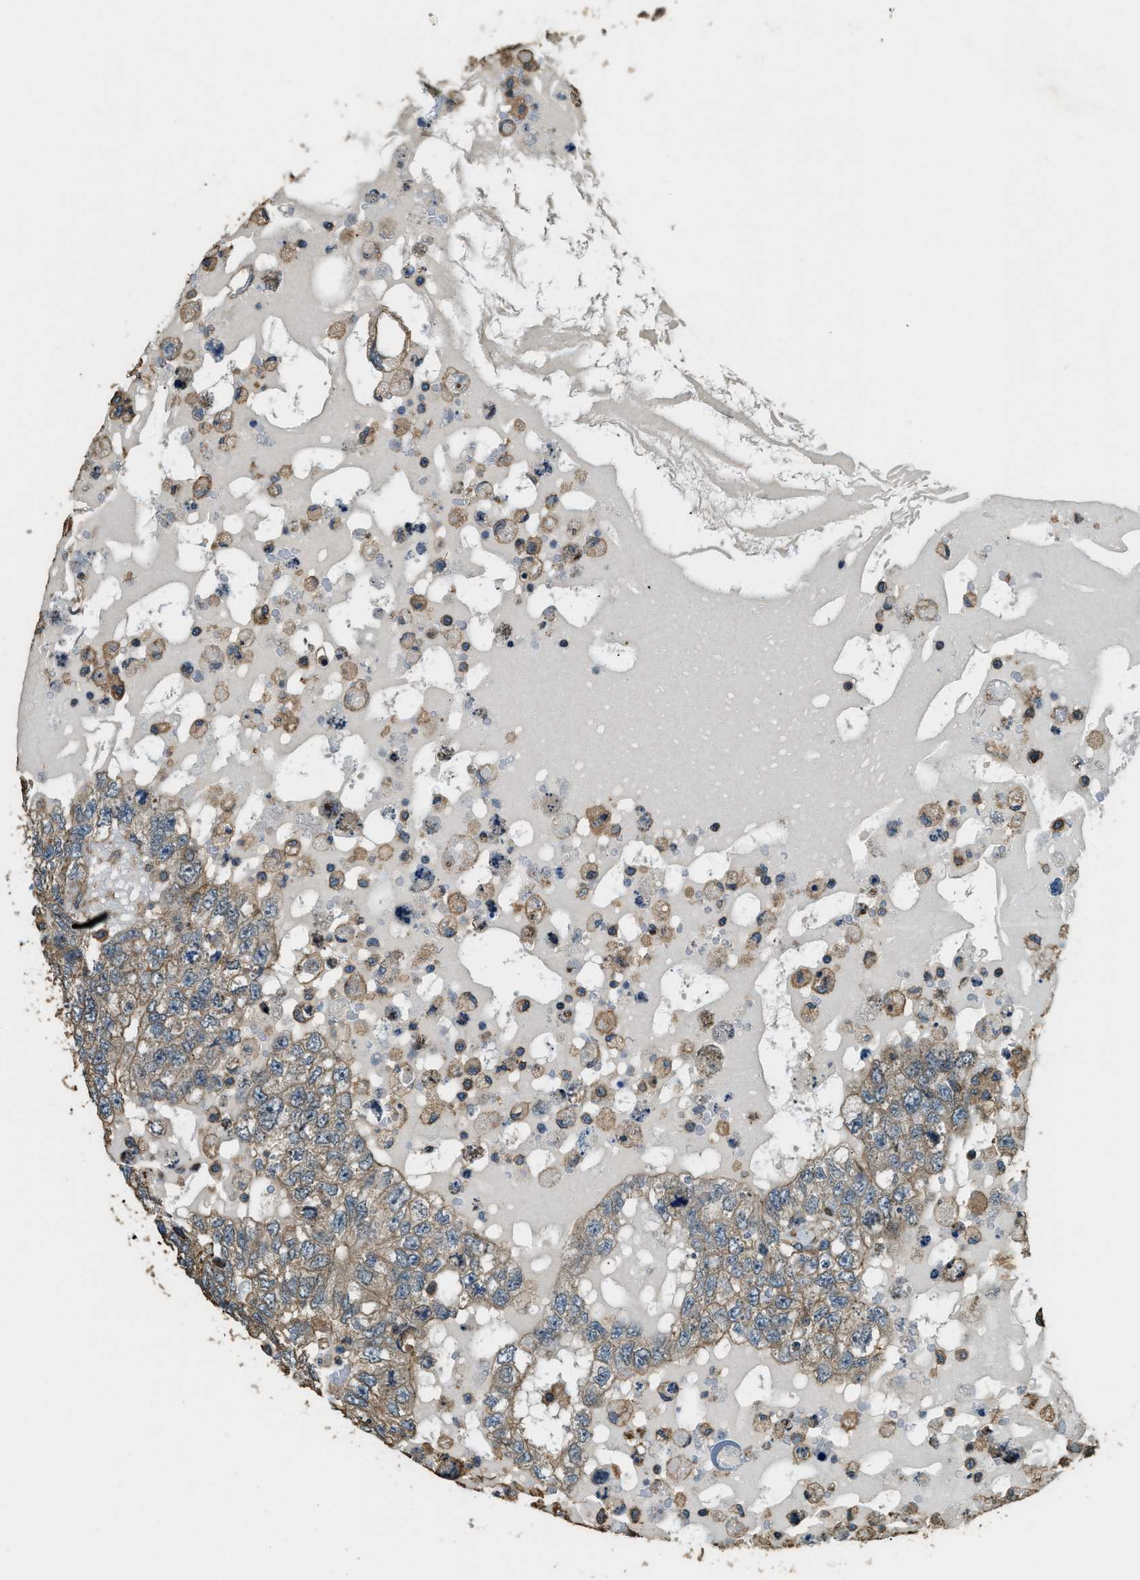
{"staining": {"intensity": "weak", "quantity": ">75%", "location": "cytoplasmic/membranous"}, "tissue": "testis cancer", "cell_type": "Tumor cells", "image_type": "cancer", "snomed": [{"axis": "morphology", "description": "Carcinoma, Embryonal, NOS"}, {"axis": "topography", "description": "Testis"}], "caption": "DAB immunohistochemical staining of testis cancer exhibits weak cytoplasmic/membranous protein positivity in about >75% of tumor cells.", "gene": "ERGIC1", "patient": {"sex": "male", "age": 36}}